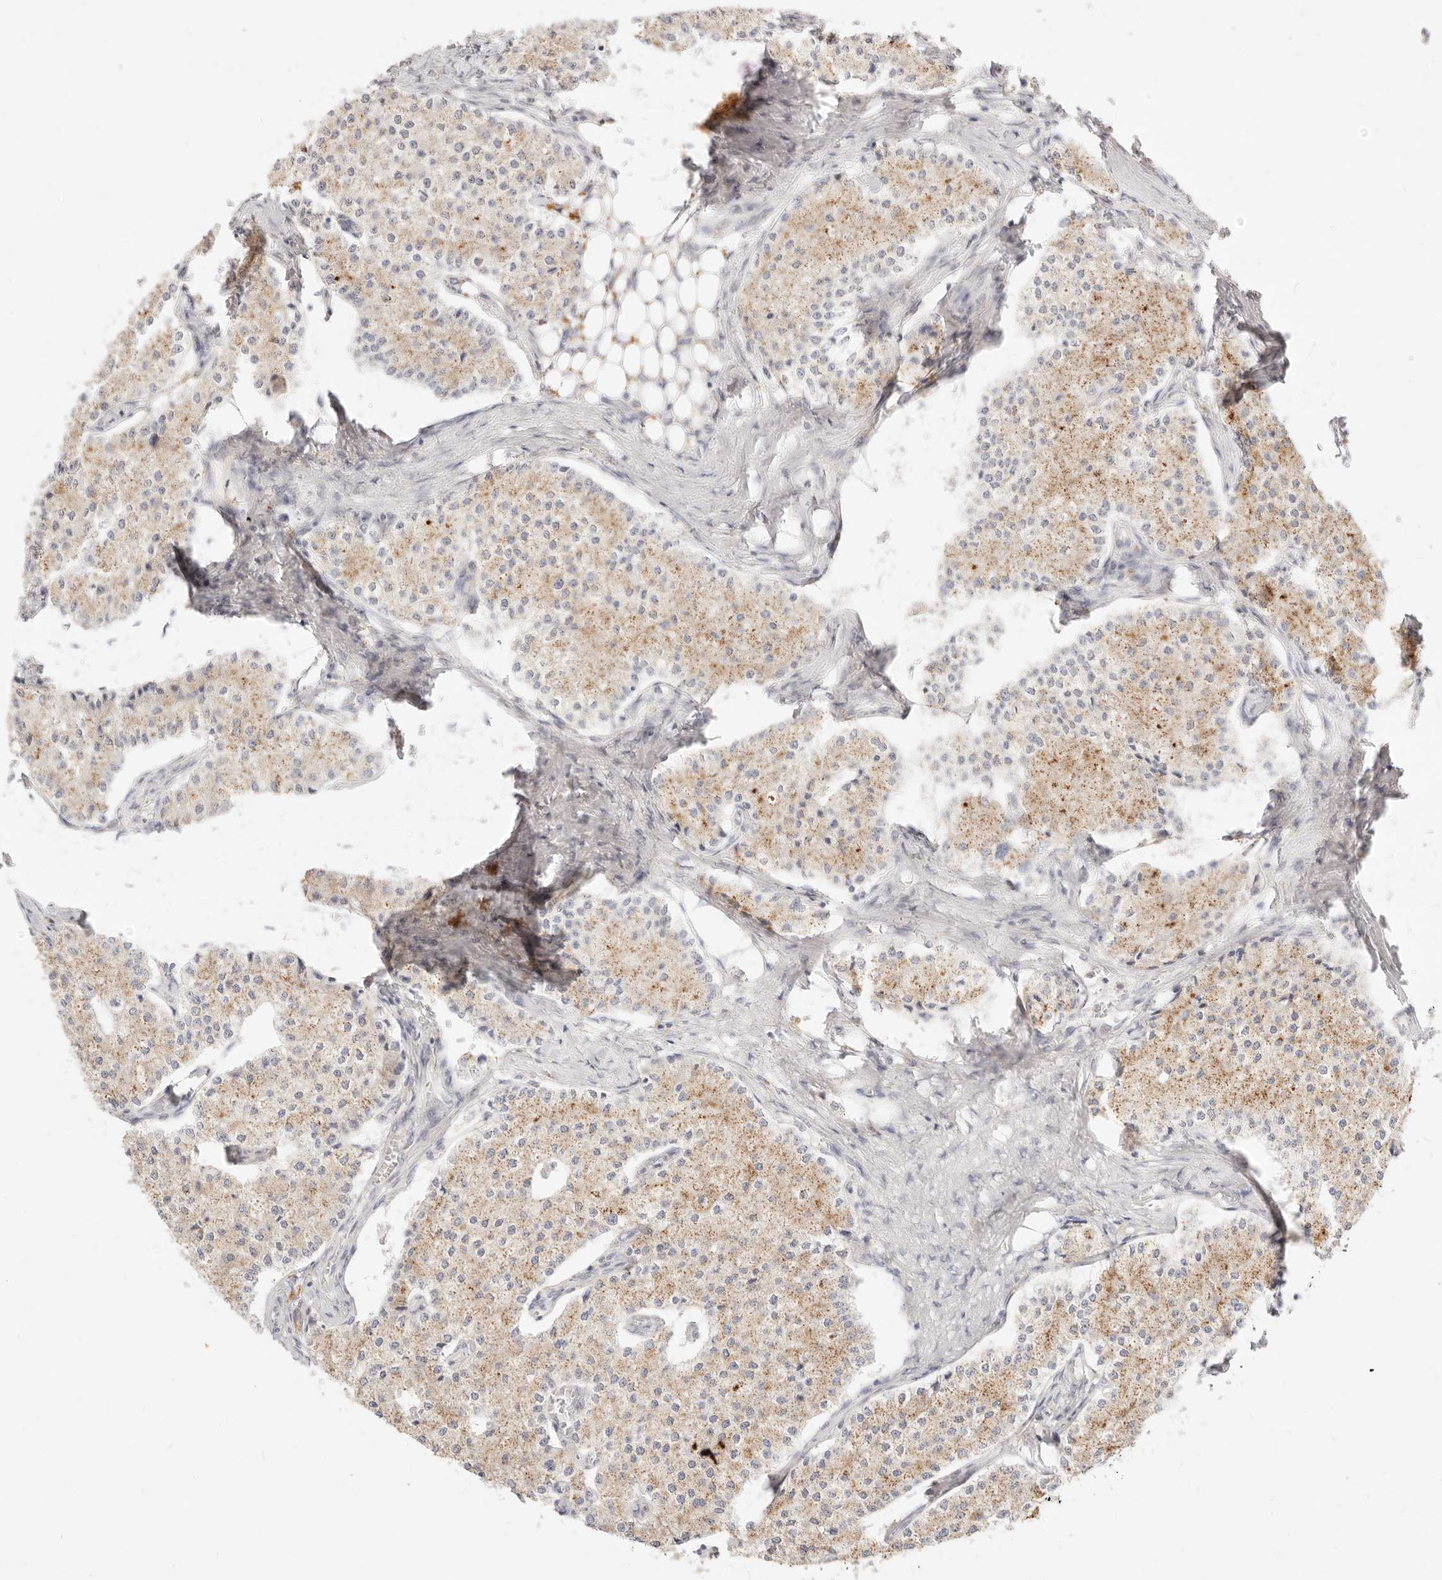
{"staining": {"intensity": "moderate", "quantity": ">75%", "location": "cytoplasmic/membranous"}, "tissue": "carcinoid", "cell_type": "Tumor cells", "image_type": "cancer", "snomed": [{"axis": "morphology", "description": "Carcinoid, malignant, NOS"}, {"axis": "topography", "description": "Colon"}], "caption": "A photomicrograph of human carcinoid stained for a protein displays moderate cytoplasmic/membranous brown staining in tumor cells.", "gene": "ACOX1", "patient": {"sex": "female", "age": 52}}